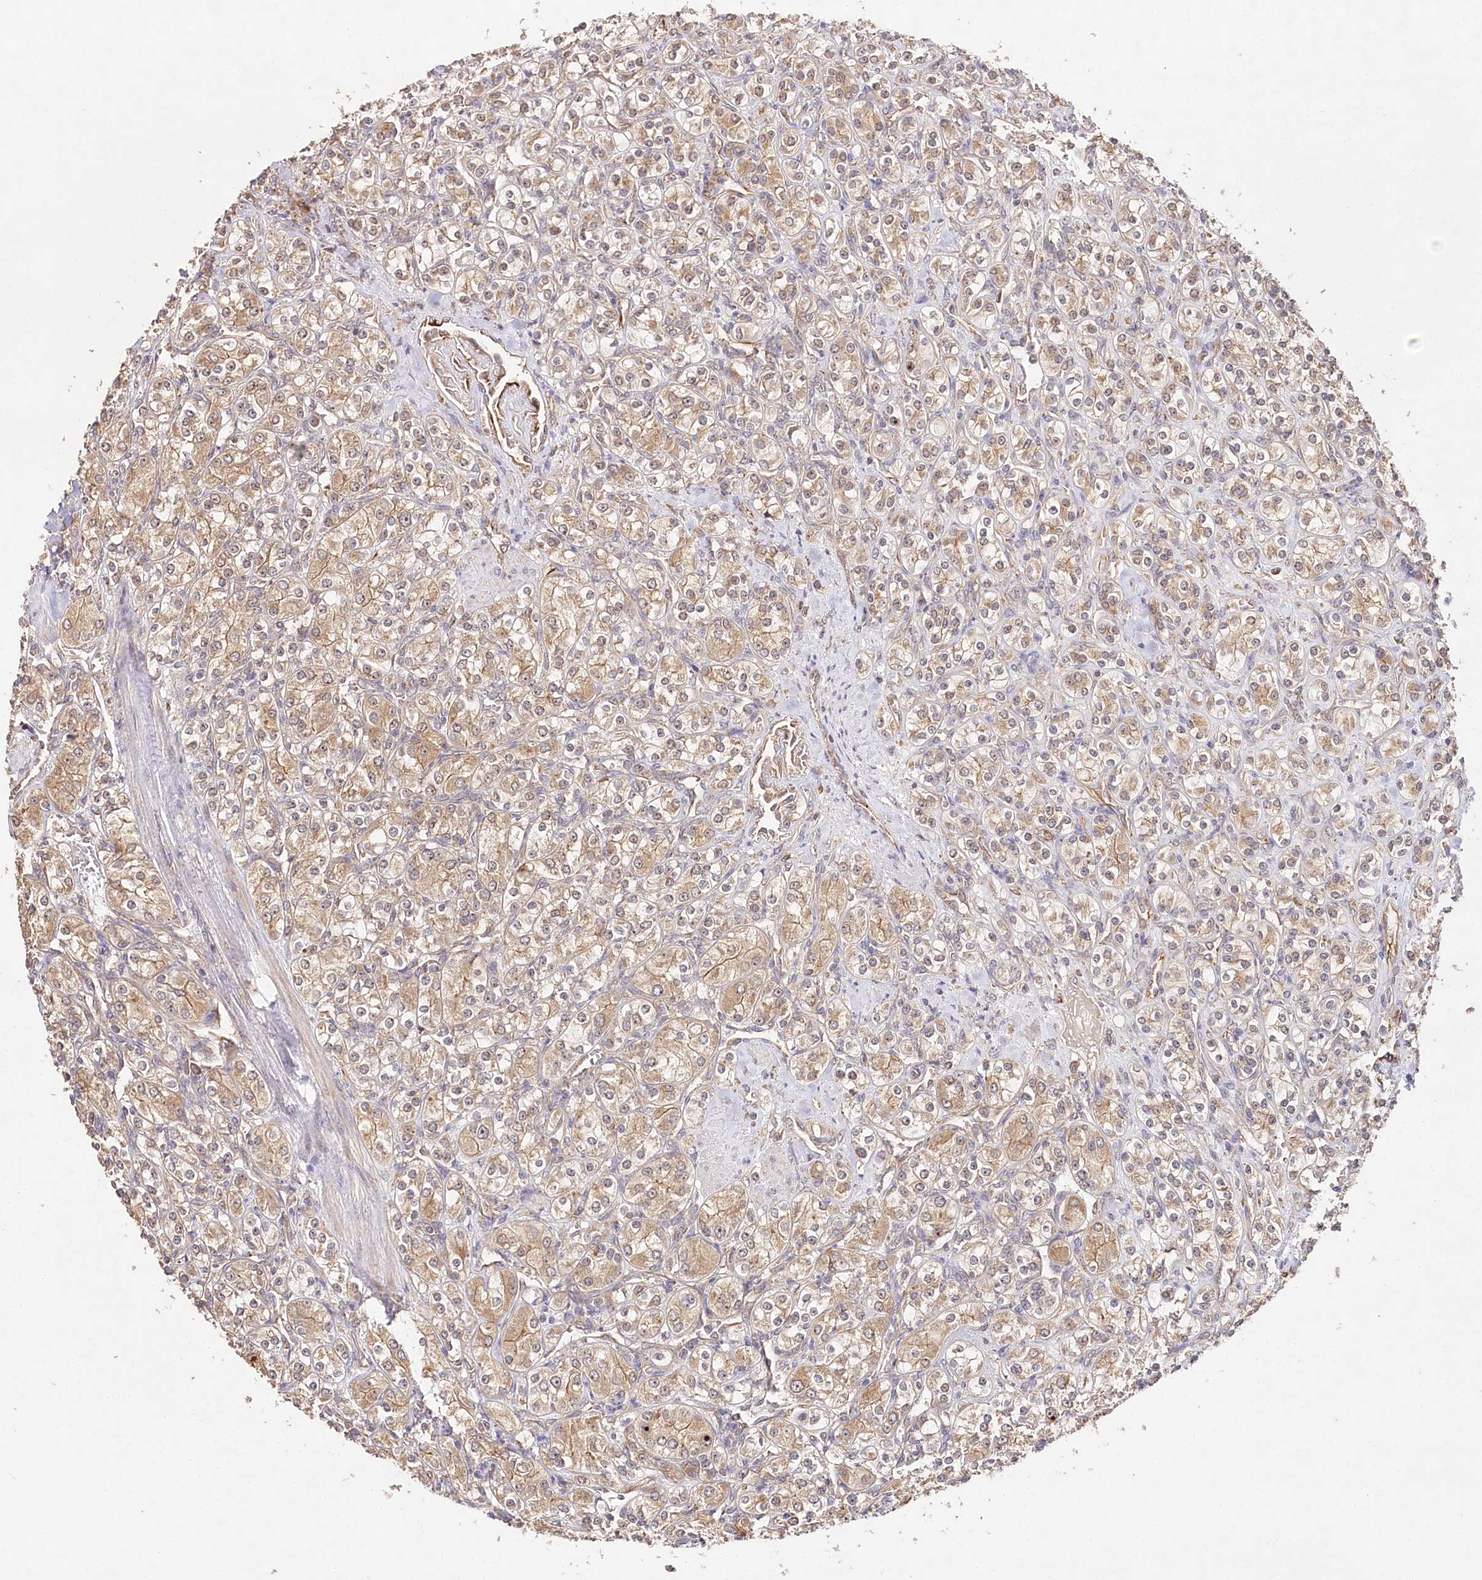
{"staining": {"intensity": "moderate", "quantity": ">75%", "location": "cytoplasmic/membranous"}, "tissue": "renal cancer", "cell_type": "Tumor cells", "image_type": "cancer", "snomed": [{"axis": "morphology", "description": "Adenocarcinoma, NOS"}, {"axis": "topography", "description": "Kidney"}], "caption": "A brown stain shows moderate cytoplasmic/membranous positivity of a protein in renal adenocarcinoma tumor cells. The staining is performed using DAB (3,3'-diaminobenzidine) brown chromogen to label protein expression. The nuclei are counter-stained blue using hematoxylin.", "gene": "DMXL1", "patient": {"sex": "male", "age": 77}}